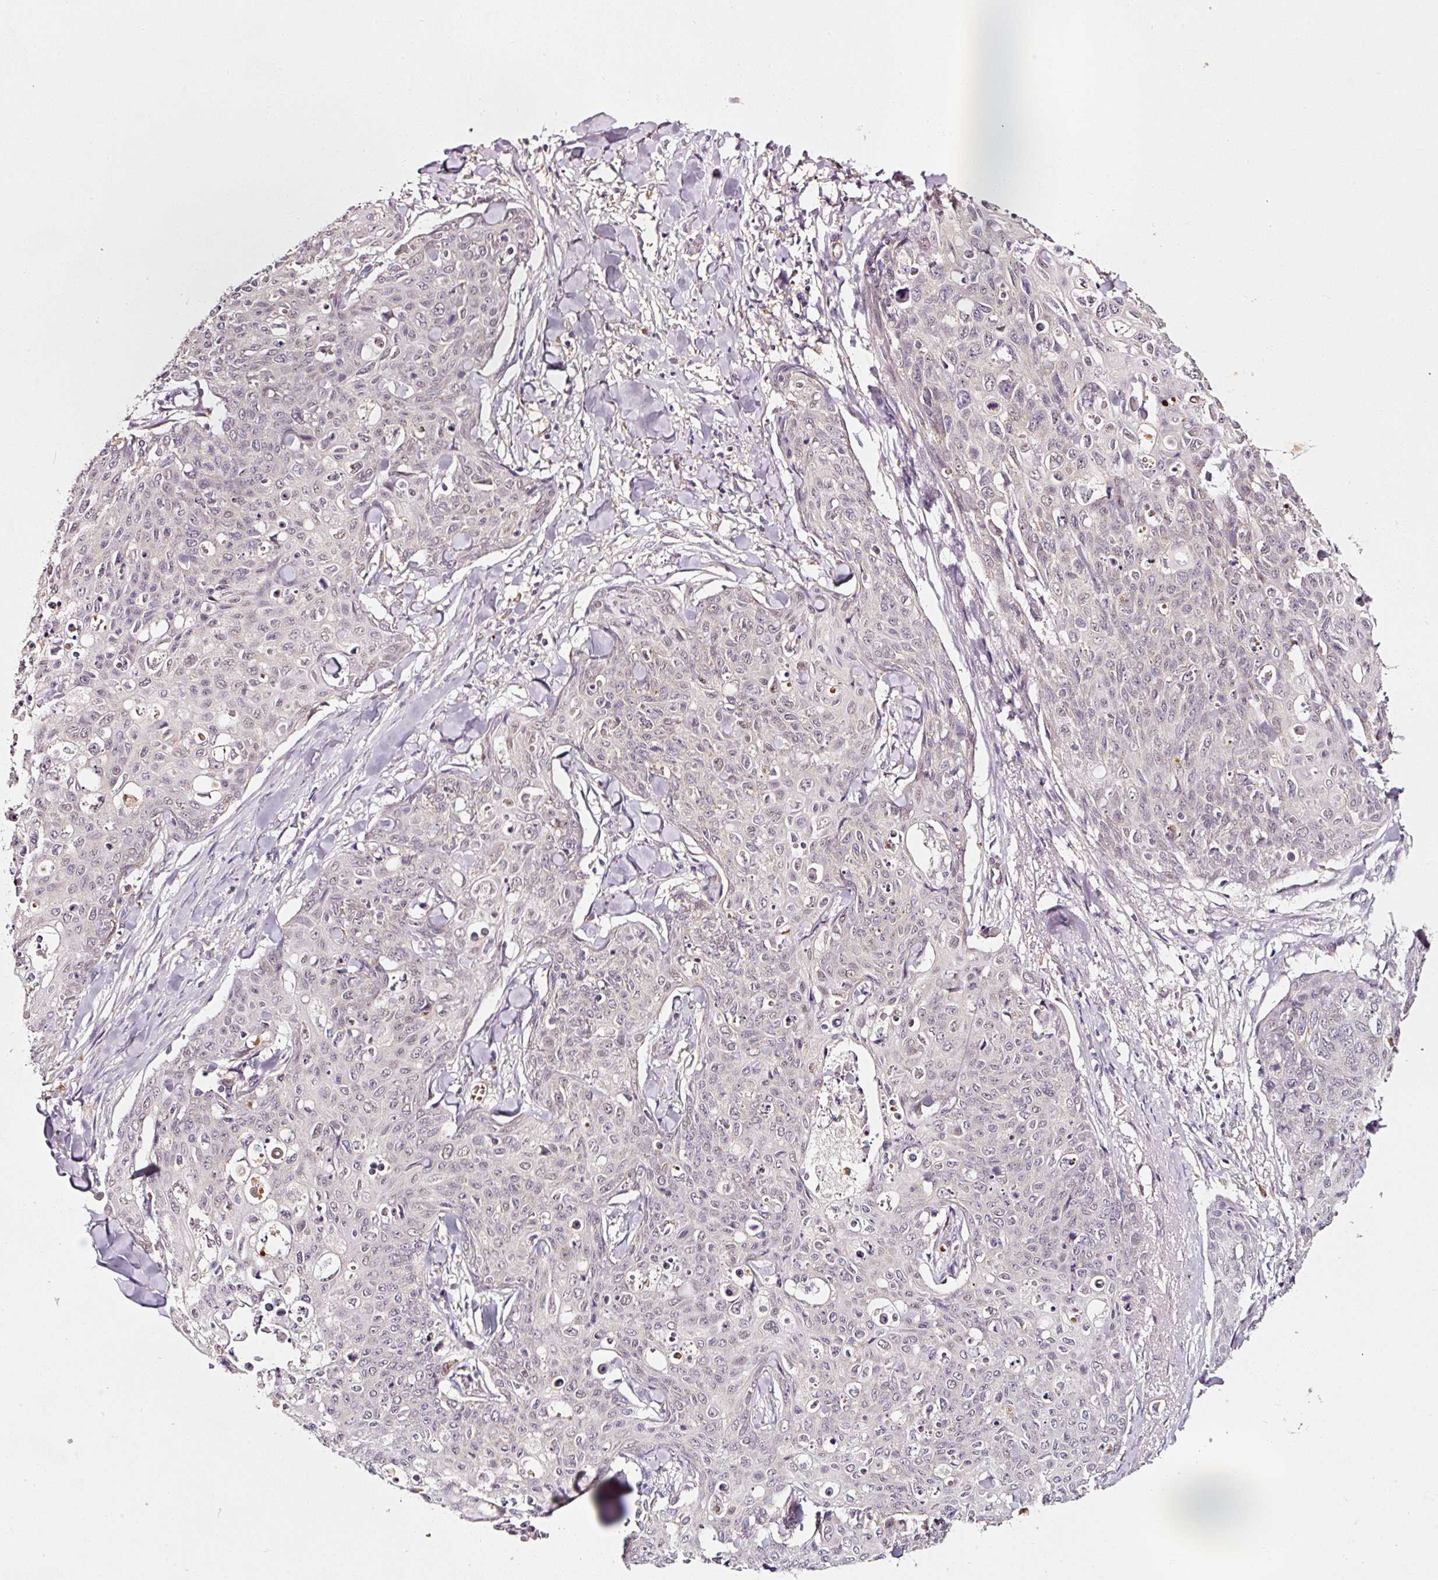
{"staining": {"intensity": "negative", "quantity": "none", "location": "none"}, "tissue": "skin cancer", "cell_type": "Tumor cells", "image_type": "cancer", "snomed": [{"axis": "morphology", "description": "Squamous cell carcinoma, NOS"}, {"axis": "topography", "description": "Skin"}, {"axis": "topography", "description": "Vulva"}], "caption": "The histopathology image displays no significant staining in tumor cells of squamous cell carcinoma (skin). The staining was performed using DAB (3,3'-diaminobenzidine) to visualize the protein expression in brown, while the nuclei were stained in blue with hematoxylin (Magnification: 20x).", "gene": "ZNF460", "patient": {"sex": "female", "age": 85}}